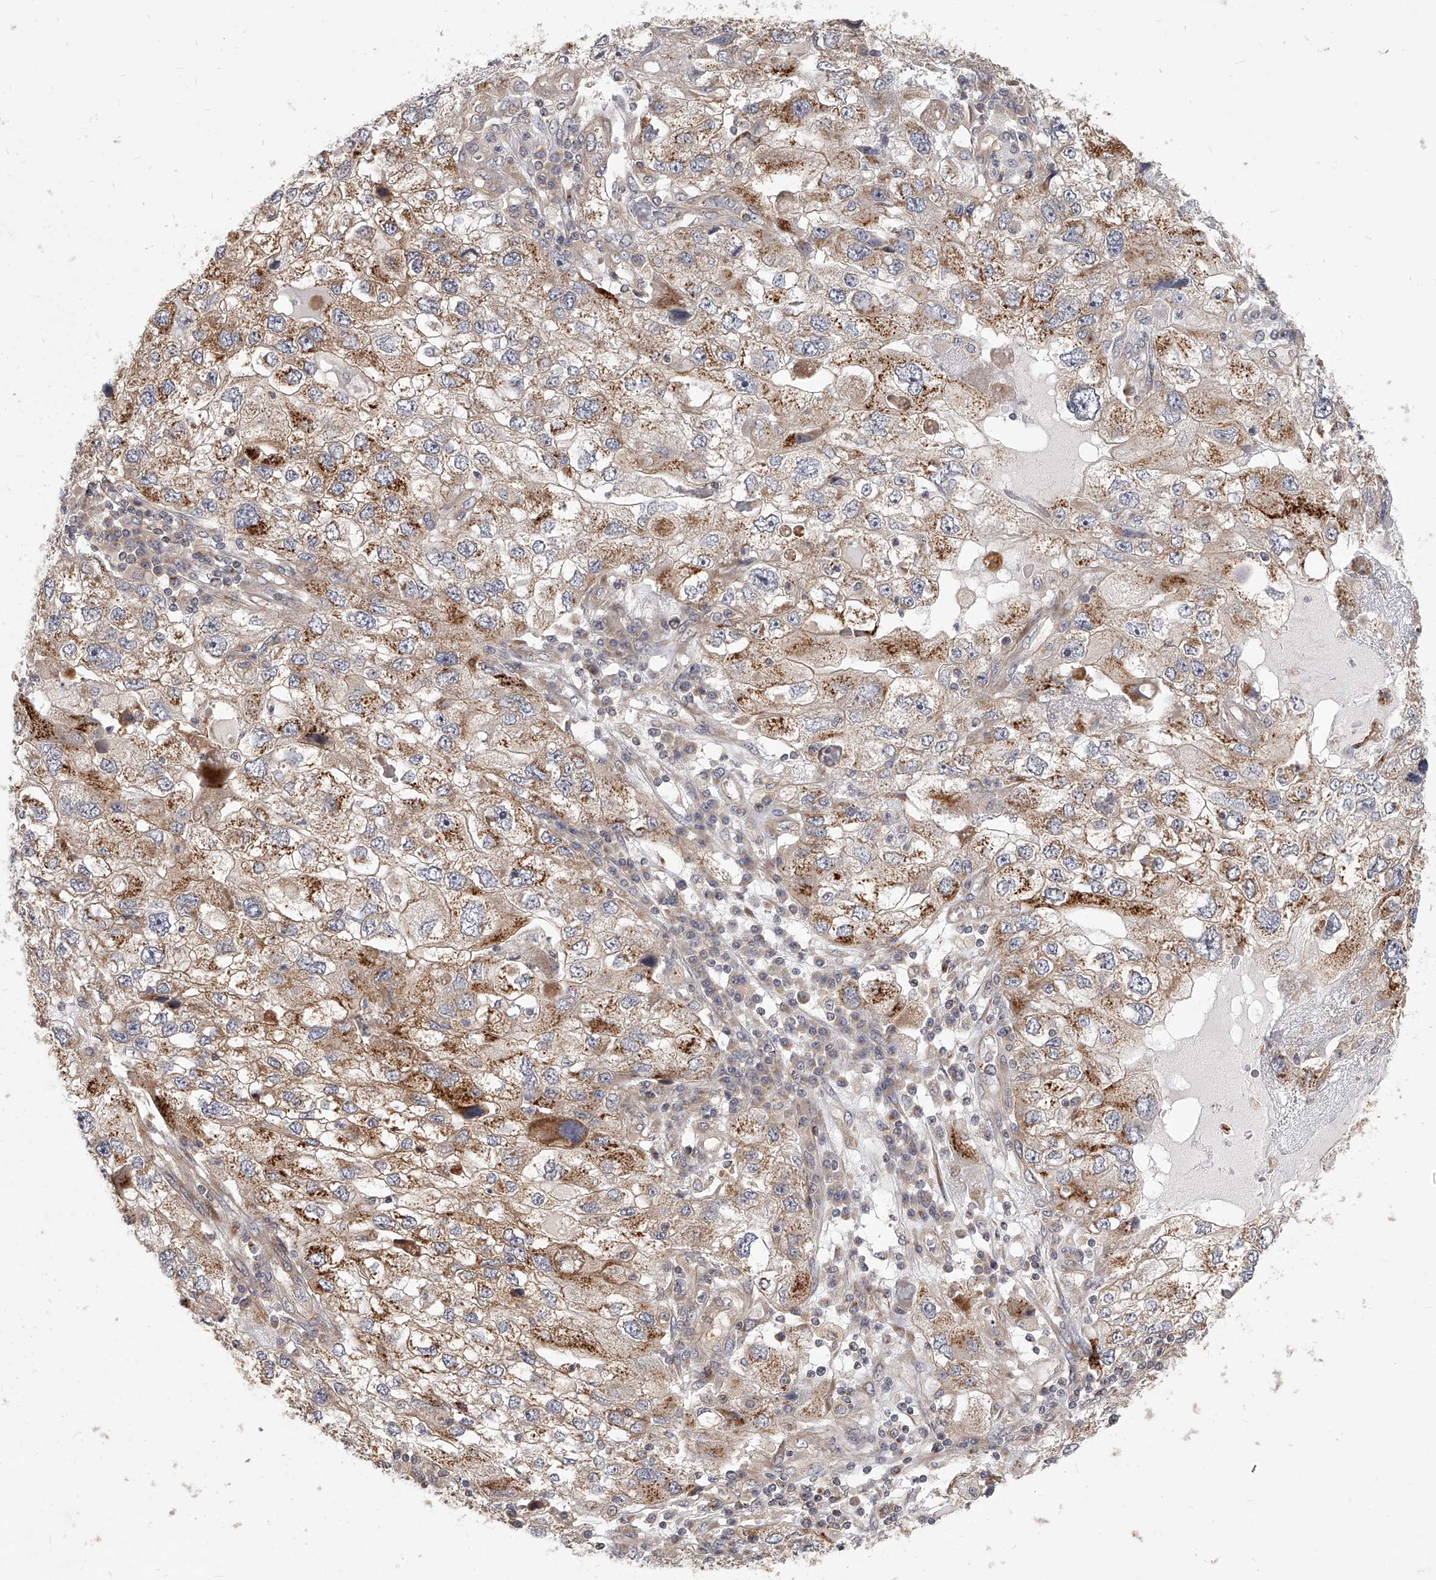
{"staining": {"intensity": "moderate", "quantity": "25%-75%", "location": "cytoplasmic/membranous"}, "tissue": "endometrial cancer", "cell_type": "Tumor cells", "image_type": "cancer", "snomed": [{"axis": "morphology", "description": "Adenocarcinoma, NOS"}, {"axis": "topography", "description": "Endometrium"}], "caption": "Protein expression analysis of endometrial adenocarcinoma shows moderate cytoplasmic/membranous staining in about 25%-75% of tumor cells.", "gene": "SLC37A1", "patient": {"sex": "female", "age": 49}}